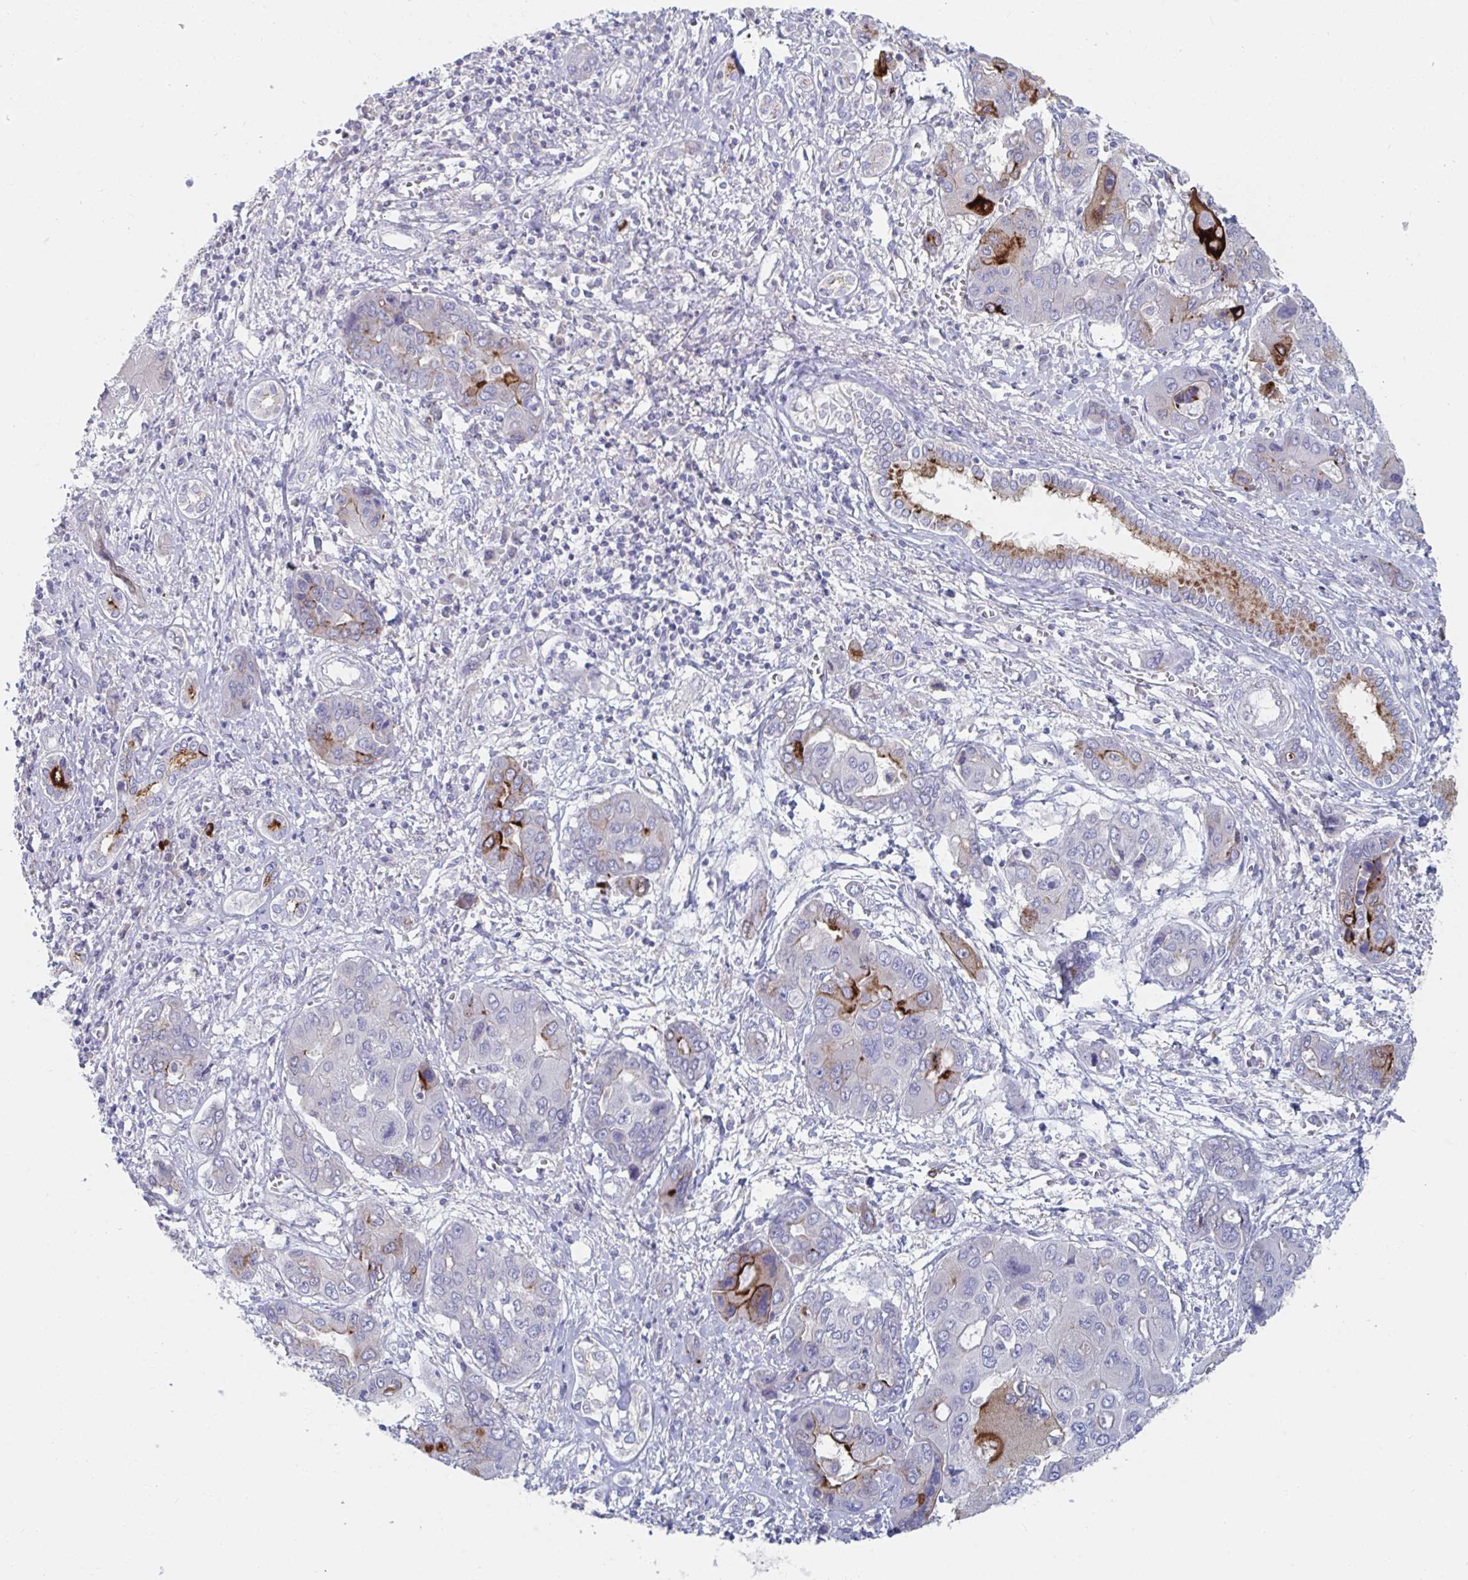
{"staining": {"intensity": "strong", "quantity": "<25%", "location": "cytoplasmic/membranous"}, "tissue": "liver cancer", "cell_type": "Tumor cells", "image_type": "cancer", "snomed": [{"axis": "morphology", "description": "Cholangiocarcinoma"}, {"axis": "topography", "description": "Liver"}], "caption": "IHC of human liver cholangiocarcinoma demonstrates medium levels of strong cytoplasmic/membranous staining in approximately <25% of tumor cells. (DAB IHC with brightfield microscopy, high magnification).", "gene": "KCNK5", "patient": {"sex": "male", "age": 67}}